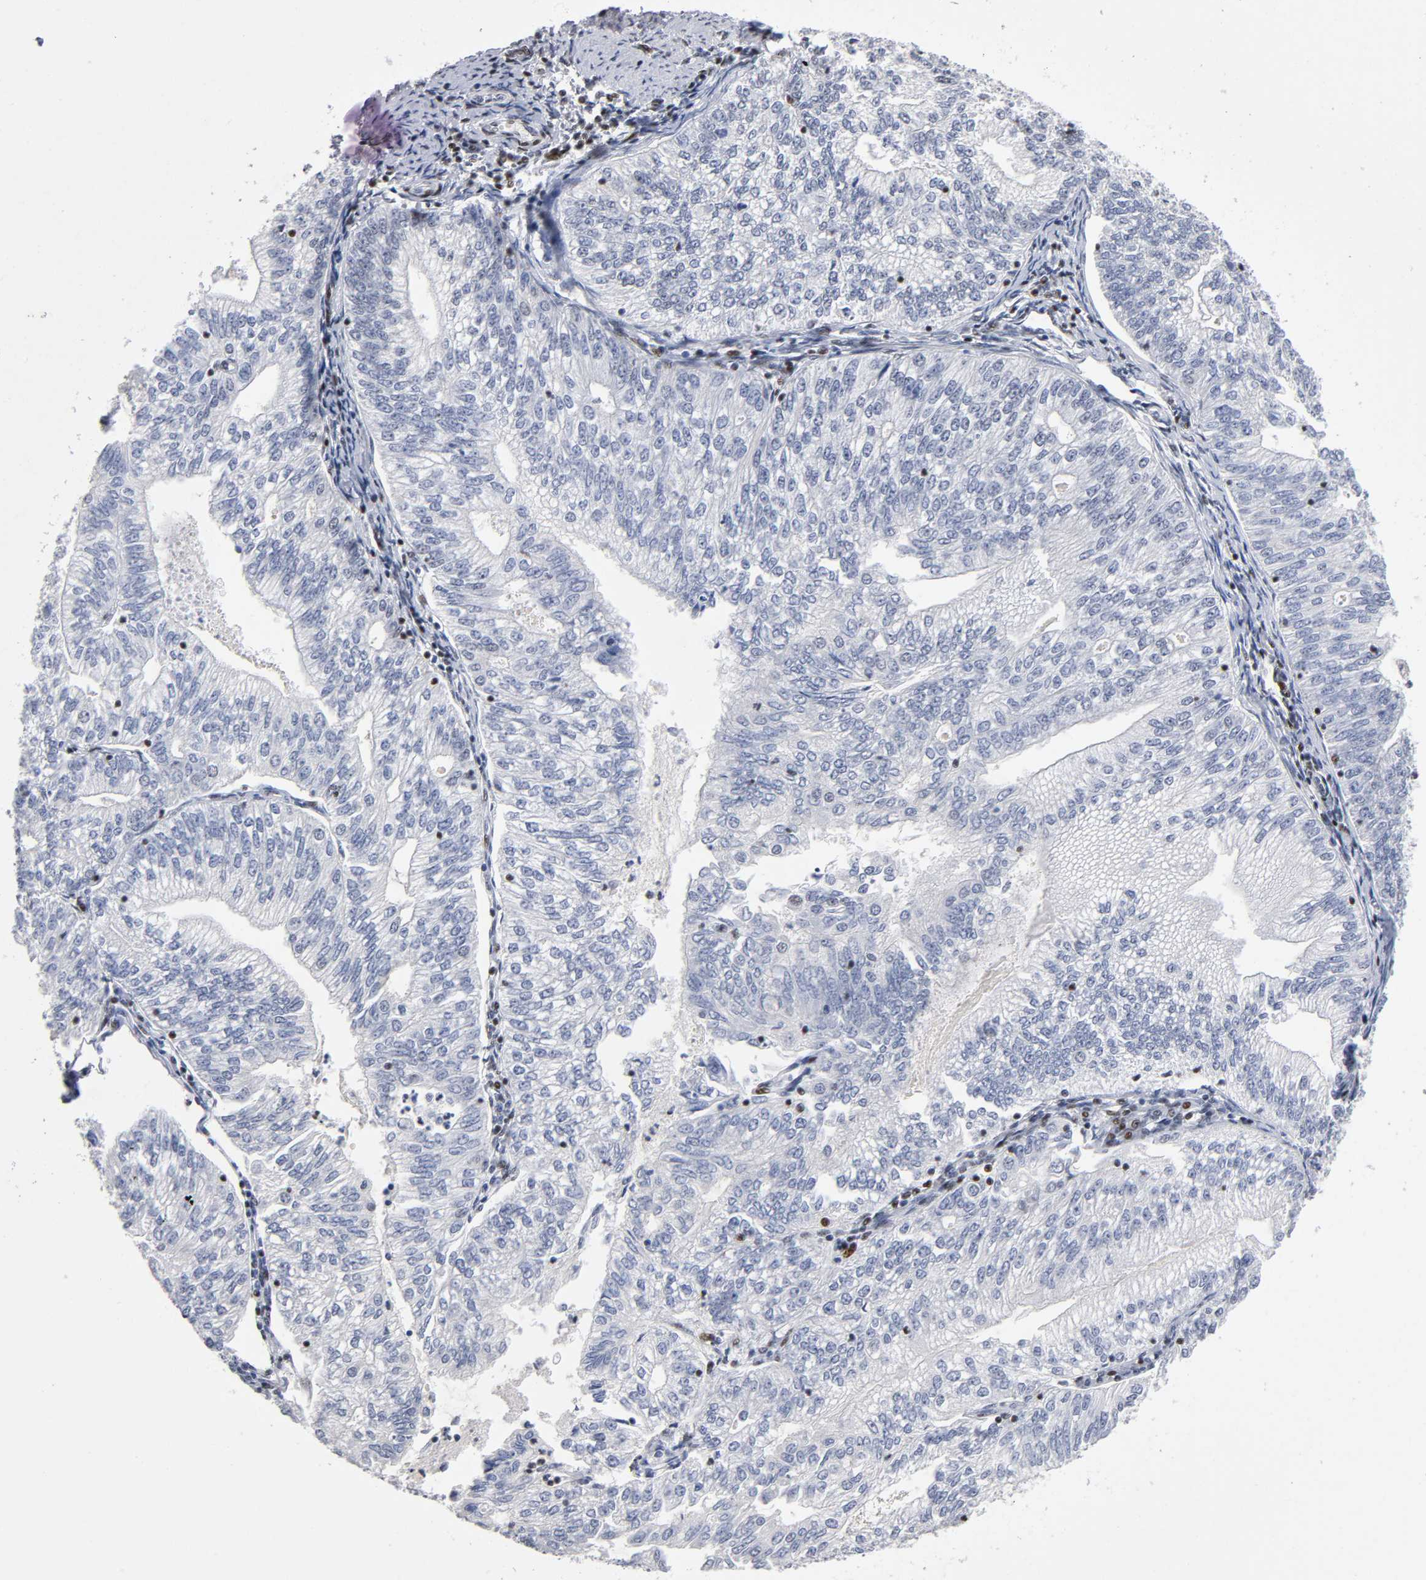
{"staining": {"intensity": "negative", "quantity": "none", "location": "none"}, "tissue": "endometrial cancer", "cell_type": "Tumor cells", "image_type": "cancer", "snomed": [{"axis": "morphology", "description": "Adenocarcinoma, NOS"}, {"axis": "topography", "description": "Endometrium"}], "caption": "IHC of endometrial cancer (adenocarcinoma) shows no expression in tumor cells.", "gene": "SP3", "patient": {"sex": "female", "age": 69}}